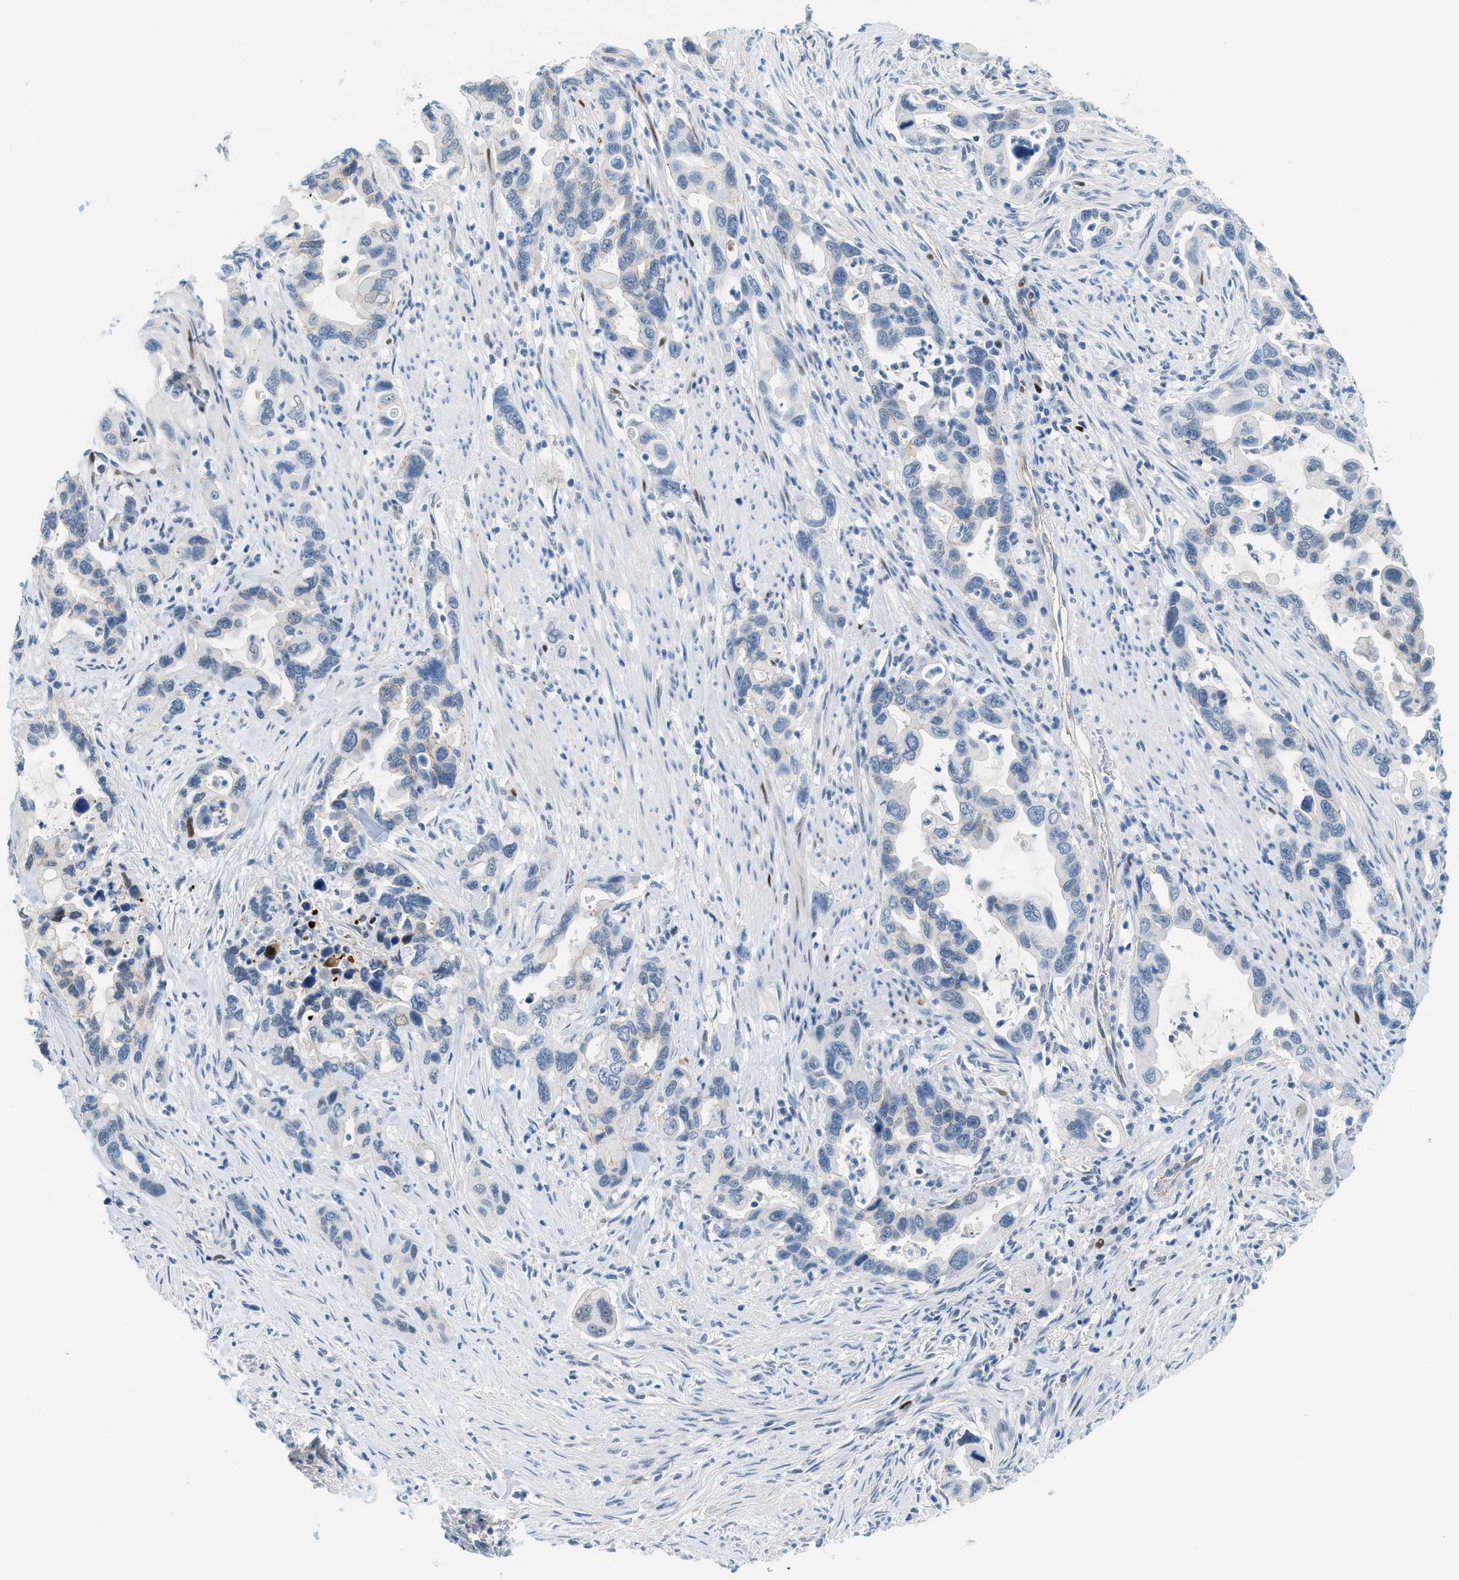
{"staining": {"intensity": "negative", "quantity": "none", "location": "none"}, "tissue": "pancreatic cancer", "cell_type": "Tumor cells", "image_type": "cancer", "snomed": [{"axis": "morphology", "description": "Adenocarcinoma, NOS"}, {"axis": "topography", "description": "Pancreas"}], "caption": "High magnification brightfield microscopy of pancreatic cancer (adenocarcinoma) stained with DAB (3,3'-diaminobenzidine) (brown) and counterstained with hematoxylin (blue): tumor cells show no significant staining.", "gene": "CYP4X1", "patient": {"sex": "female", "age": 70}}